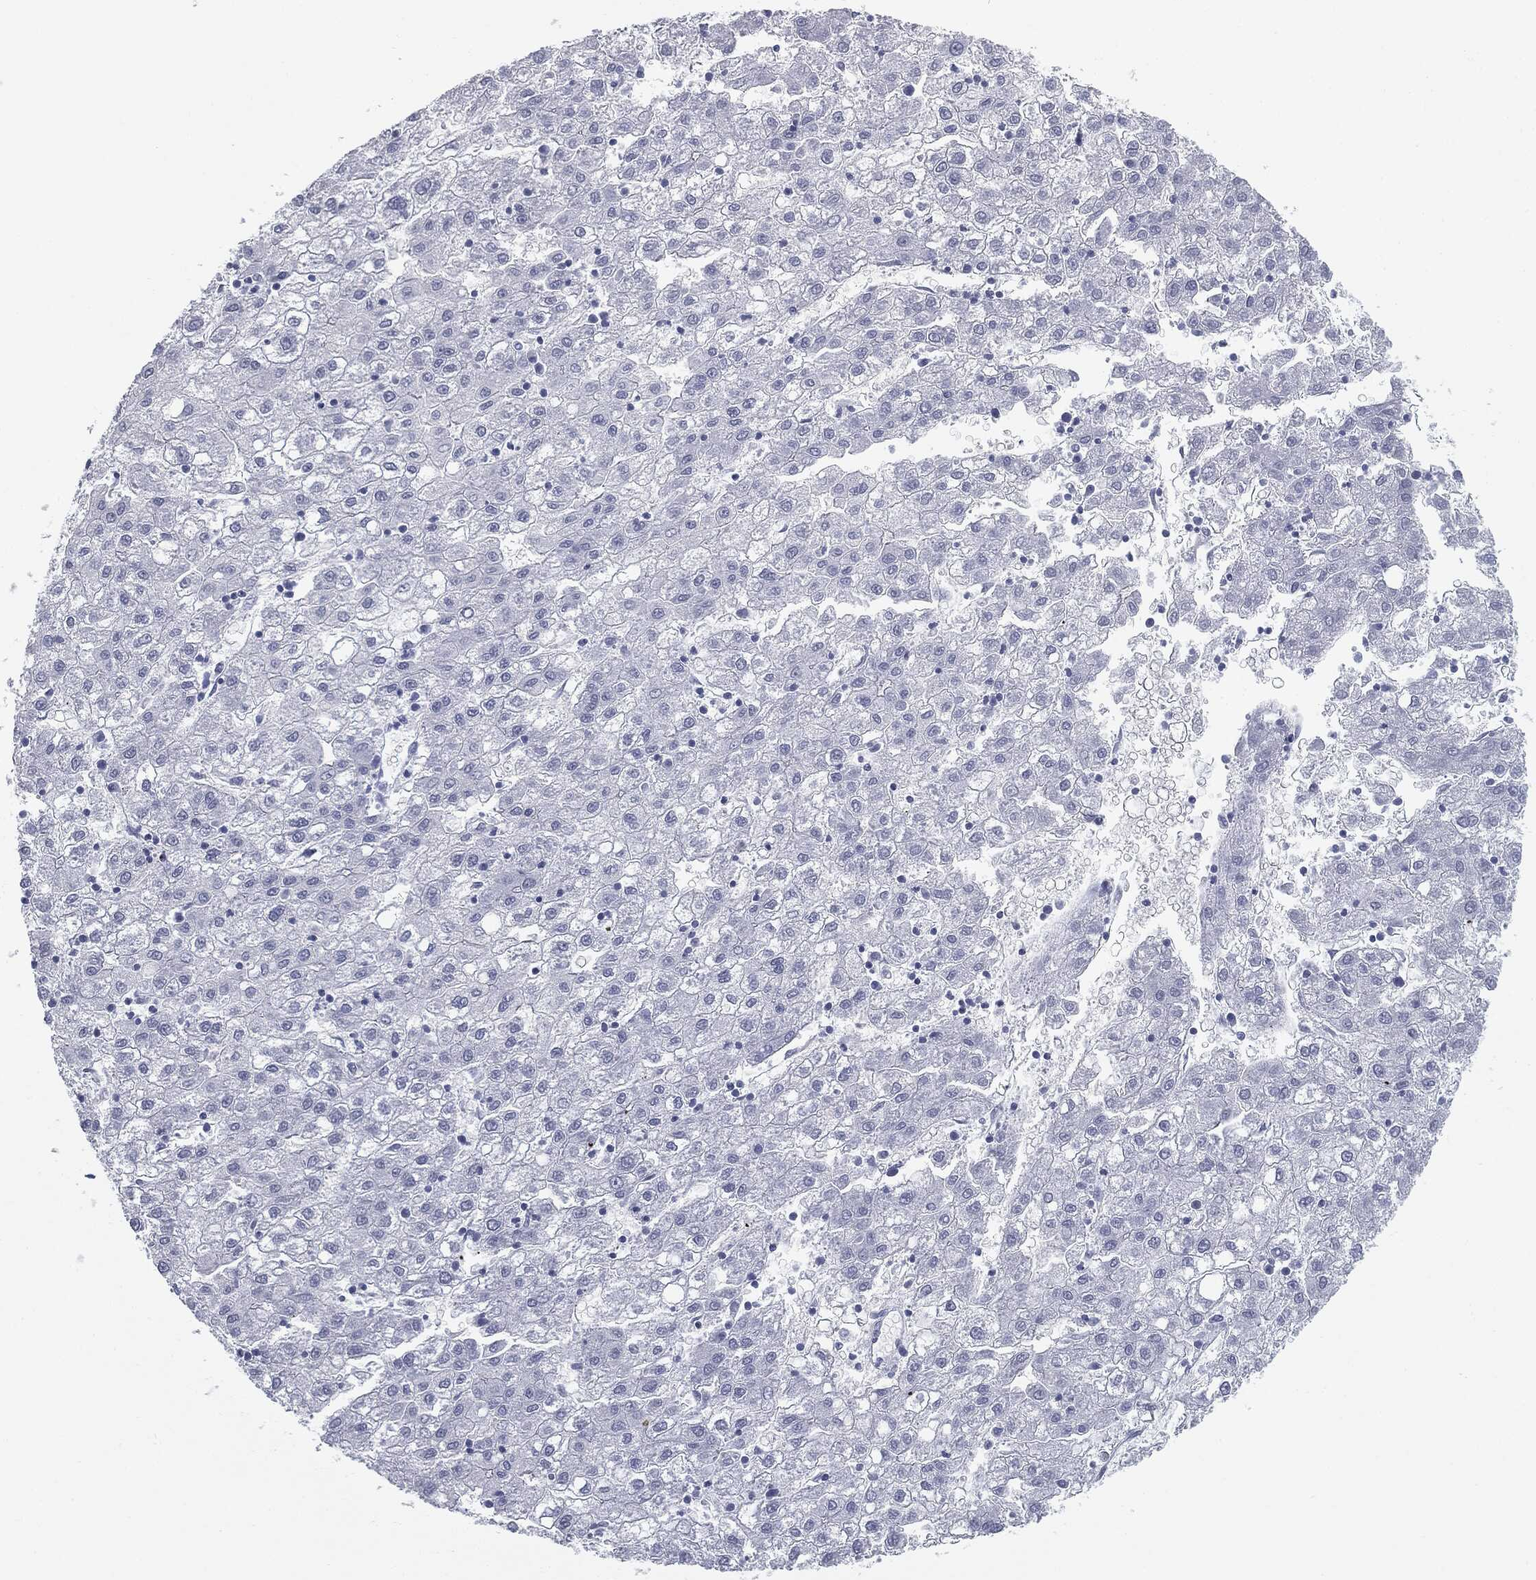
{"staining": {"intensity": "negative", "quantity": "none", "location": "none"}, "tissue": "liver cancer", "cell_type": "Tumor cells", "image_type": "cancer", "snomed": [{"axis": "morphology", "description": "Carcinoma, Hepatocellular, NOS"}, {"axis": "topography", "description": "Liver"}], "caption": "A photomicrograph of human liver hepatocellular carcinoma is negative for staining in tumor cells. (DAB IHC with hematoxylin counter stain).", "gene": "TPO", "patient": {"sex": "male", "age": 72}}